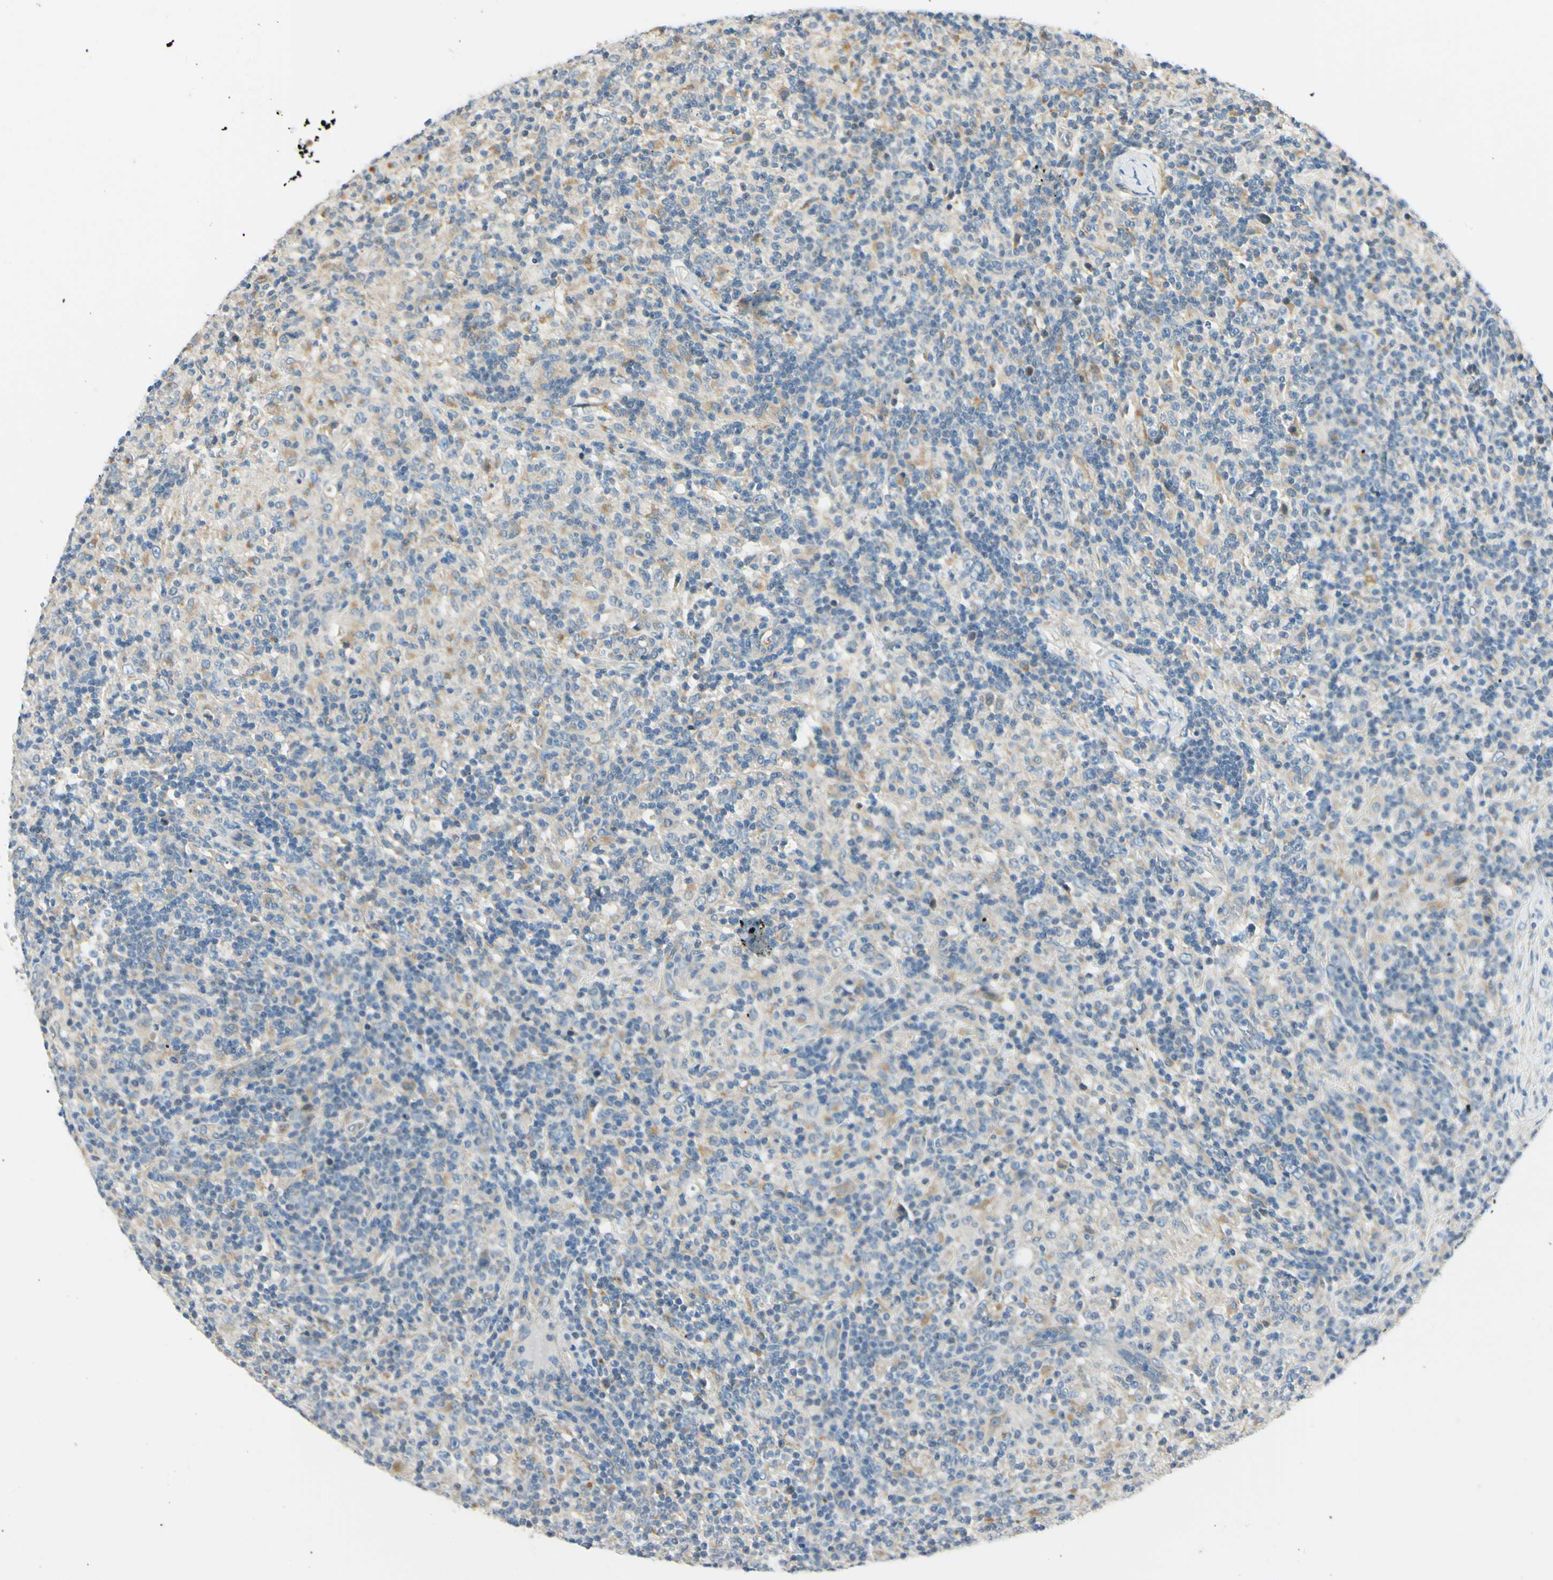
{"staining": {"intensity": "negative", "quantity": "none", "location": "none"}, "tissue": "lymphoma", "cell_type": "Tumor cells", "image_type": "cancer", "snomed": [{"axis": "morphology", "description": "Hodgkin's disease, NOS"}, {"axis": "topography", "description": "Lymph node"}], "caption": "This is a photomicrograph of IHC staining of lymphoma, which shows no expression in tumor cells.", "gene": "LAMA3", "patient": {"sex": "male", "age": 70}}